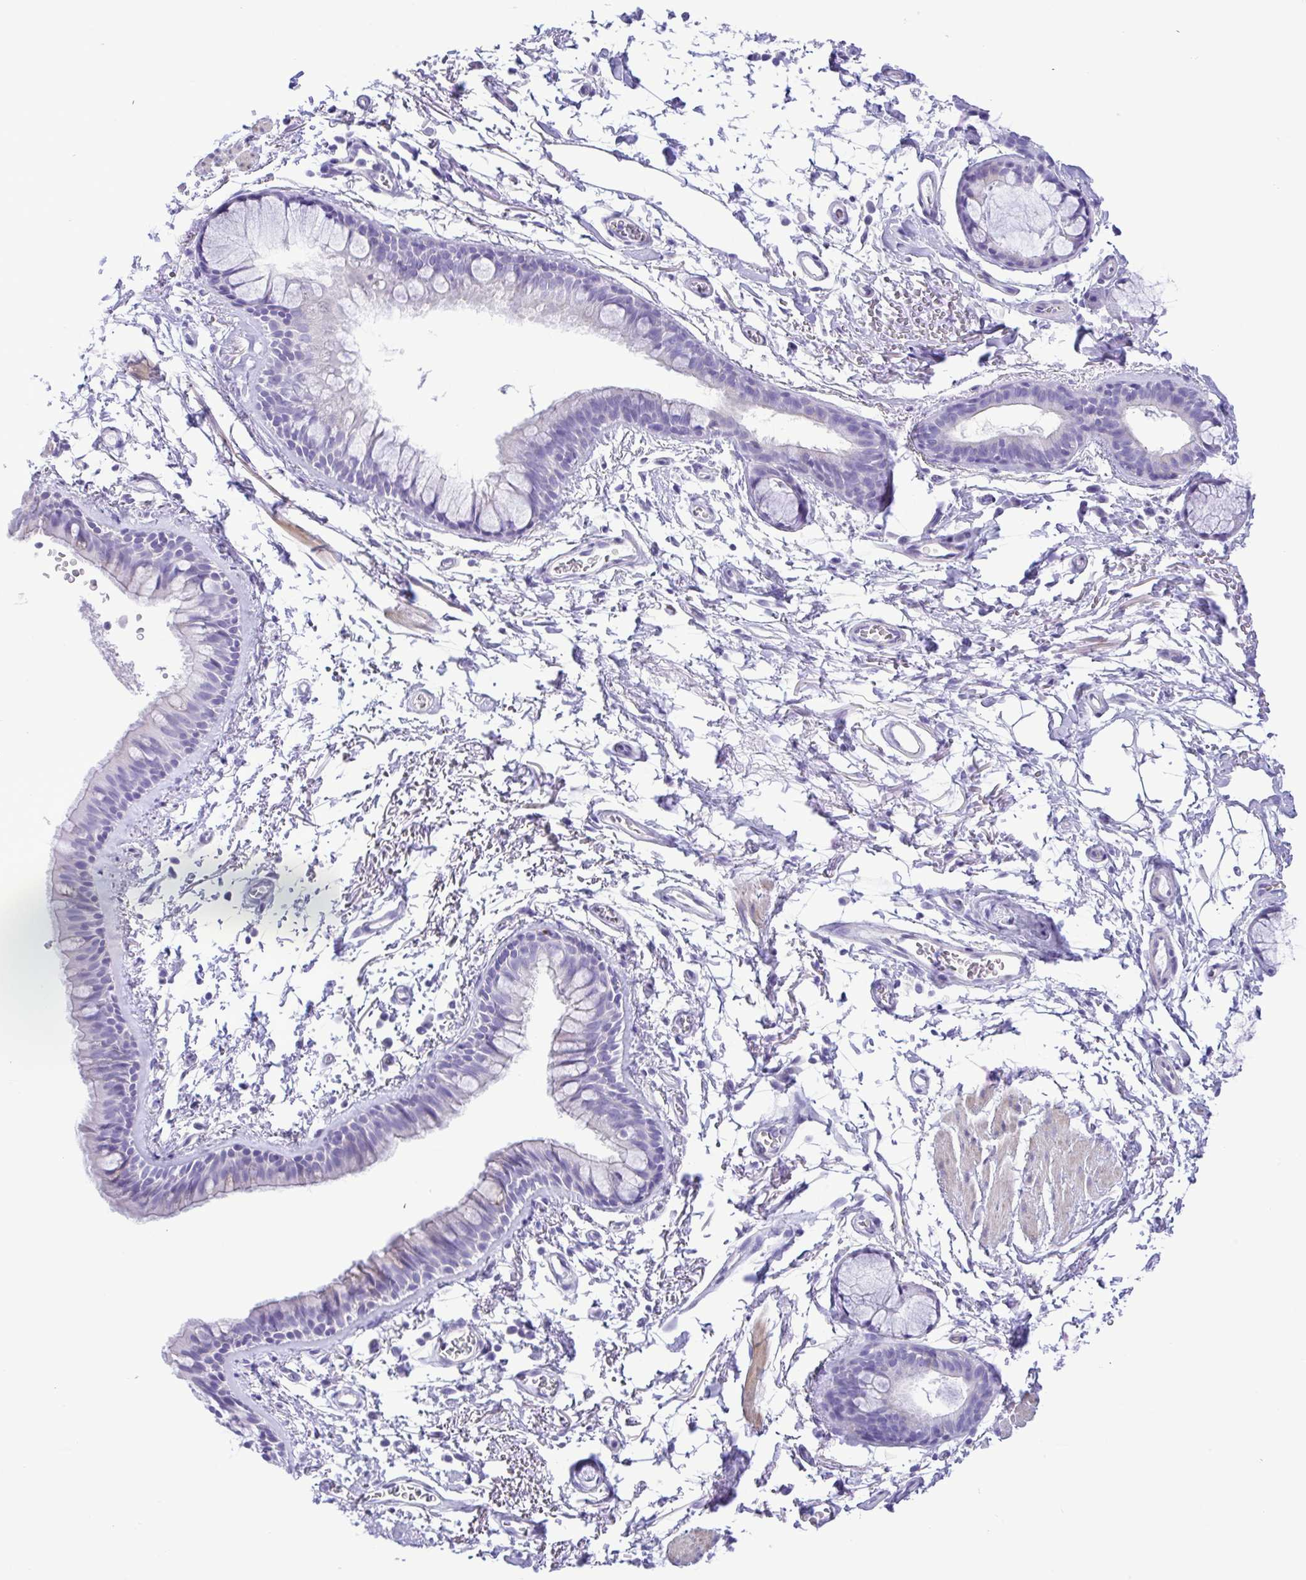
{"staining": {"intensity": "negative", "quantity": "none", "location": "none"}, "tissue": "bronchus", "cell_type": "Respiratory epithelial cells", "image_type": "normal", "snomed": [{"axis": "morphology", "description": "Normal tissue, NOS"}, {"axis": "topography", "description": "Cartilage tissue"}, {"axis": "topography", "description": "Bronchus"}], "caption": "Respiratory epithelial cells are negative for protein expression in benign human bronchus. (Immunohistochemistry (ihc), brightfield microscopy, high magnification).", "gene": "GPR182", "patient": {"sex": "female", "age": 79}}